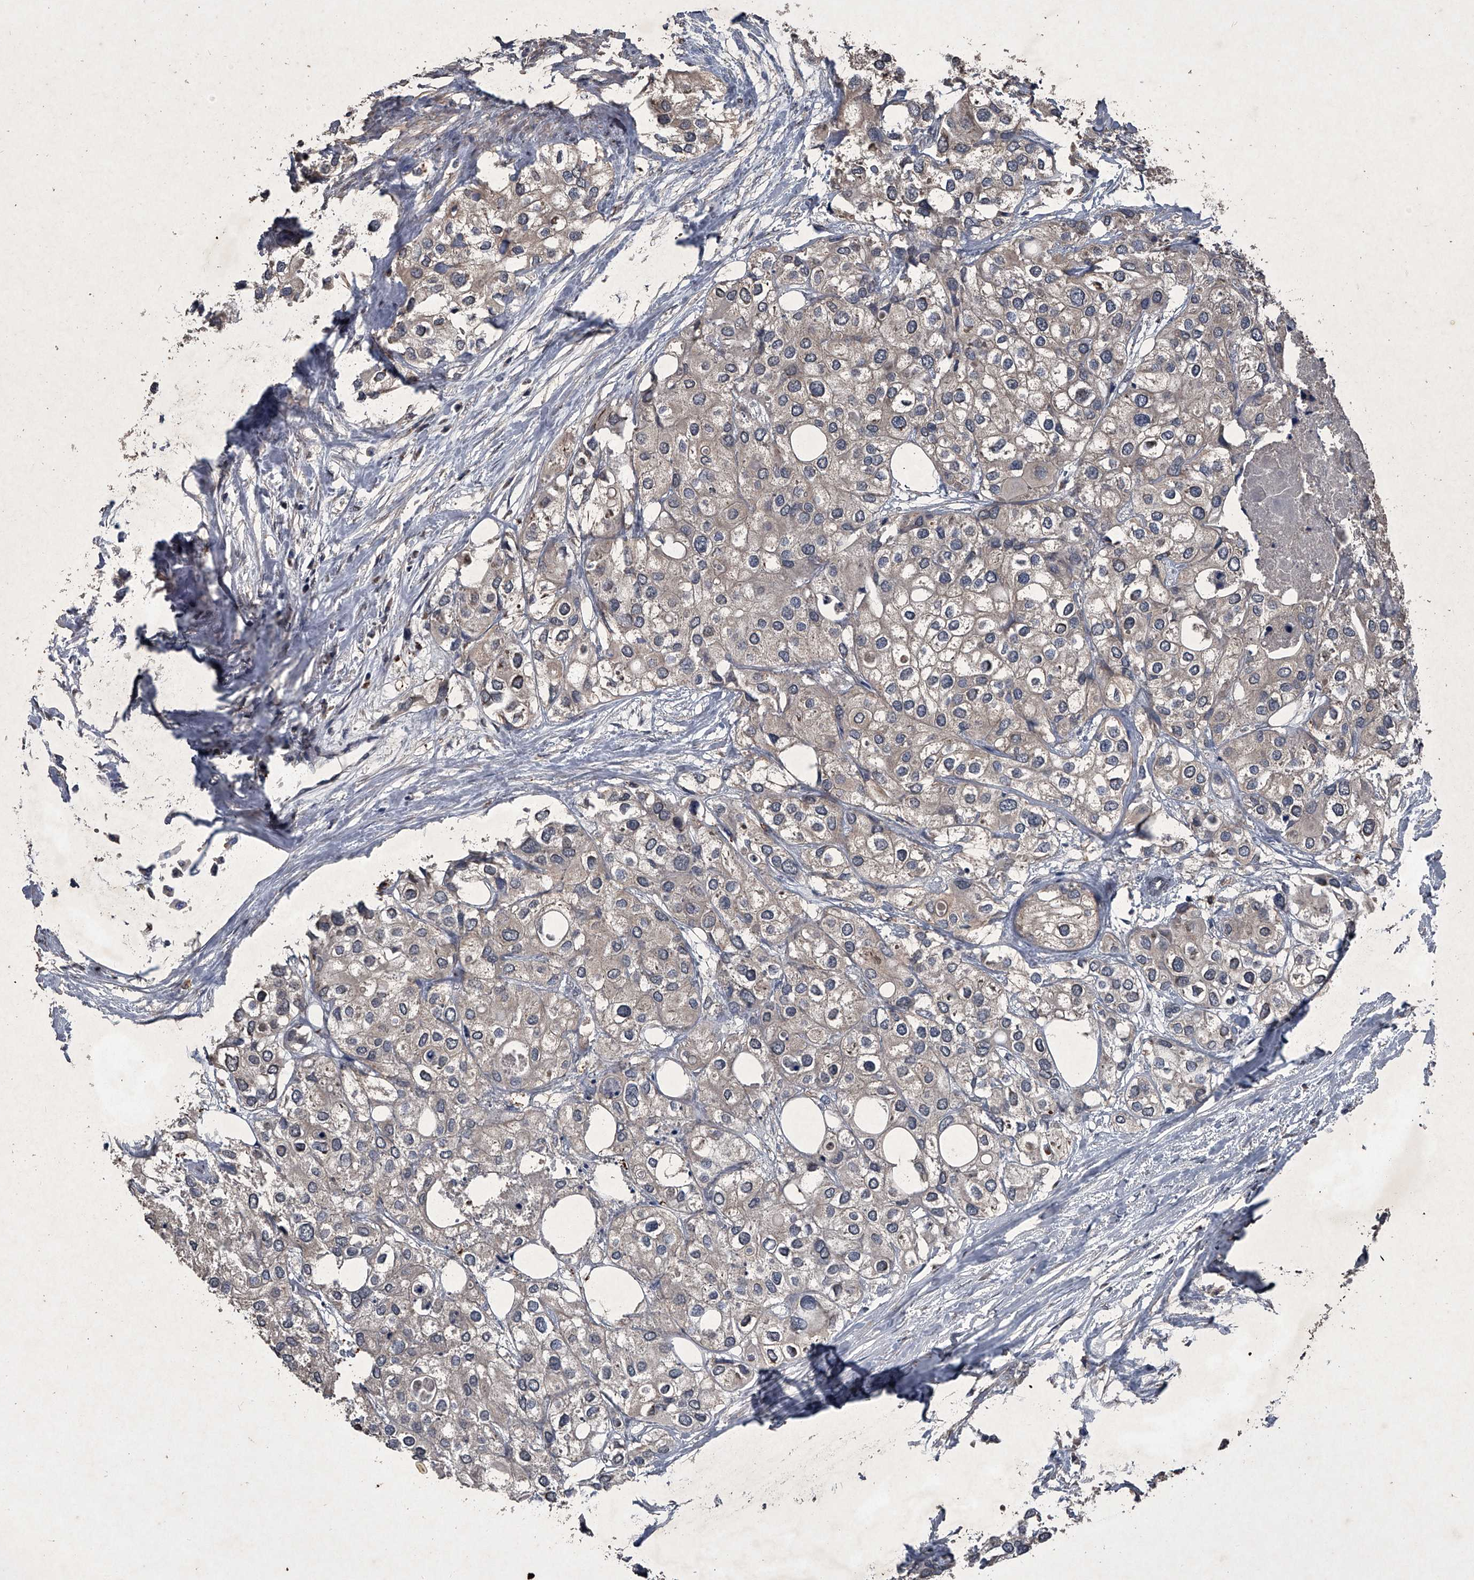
{"staining": {"intensity": "weak", "quantity": "25%-75%", "location": "cytoplasmic/membranous"}, "tissue": "urothelial cancer", "cell_type": "Tumor cells", "image_type": "cancer", "snomed": [{"axis": "morphology", "description": "Urothelial carcinoma, High grade"}, {"axis": "topography", "description": "Urinary bladder"}], "caption": "A brown stain labels weak cytoplasmic/membranous expression of a protein in urothelial carcinoma (high-grade) tumor cells.", "gene": "MAPKAP1", "patient": {"sex": "male", "age": 64}}